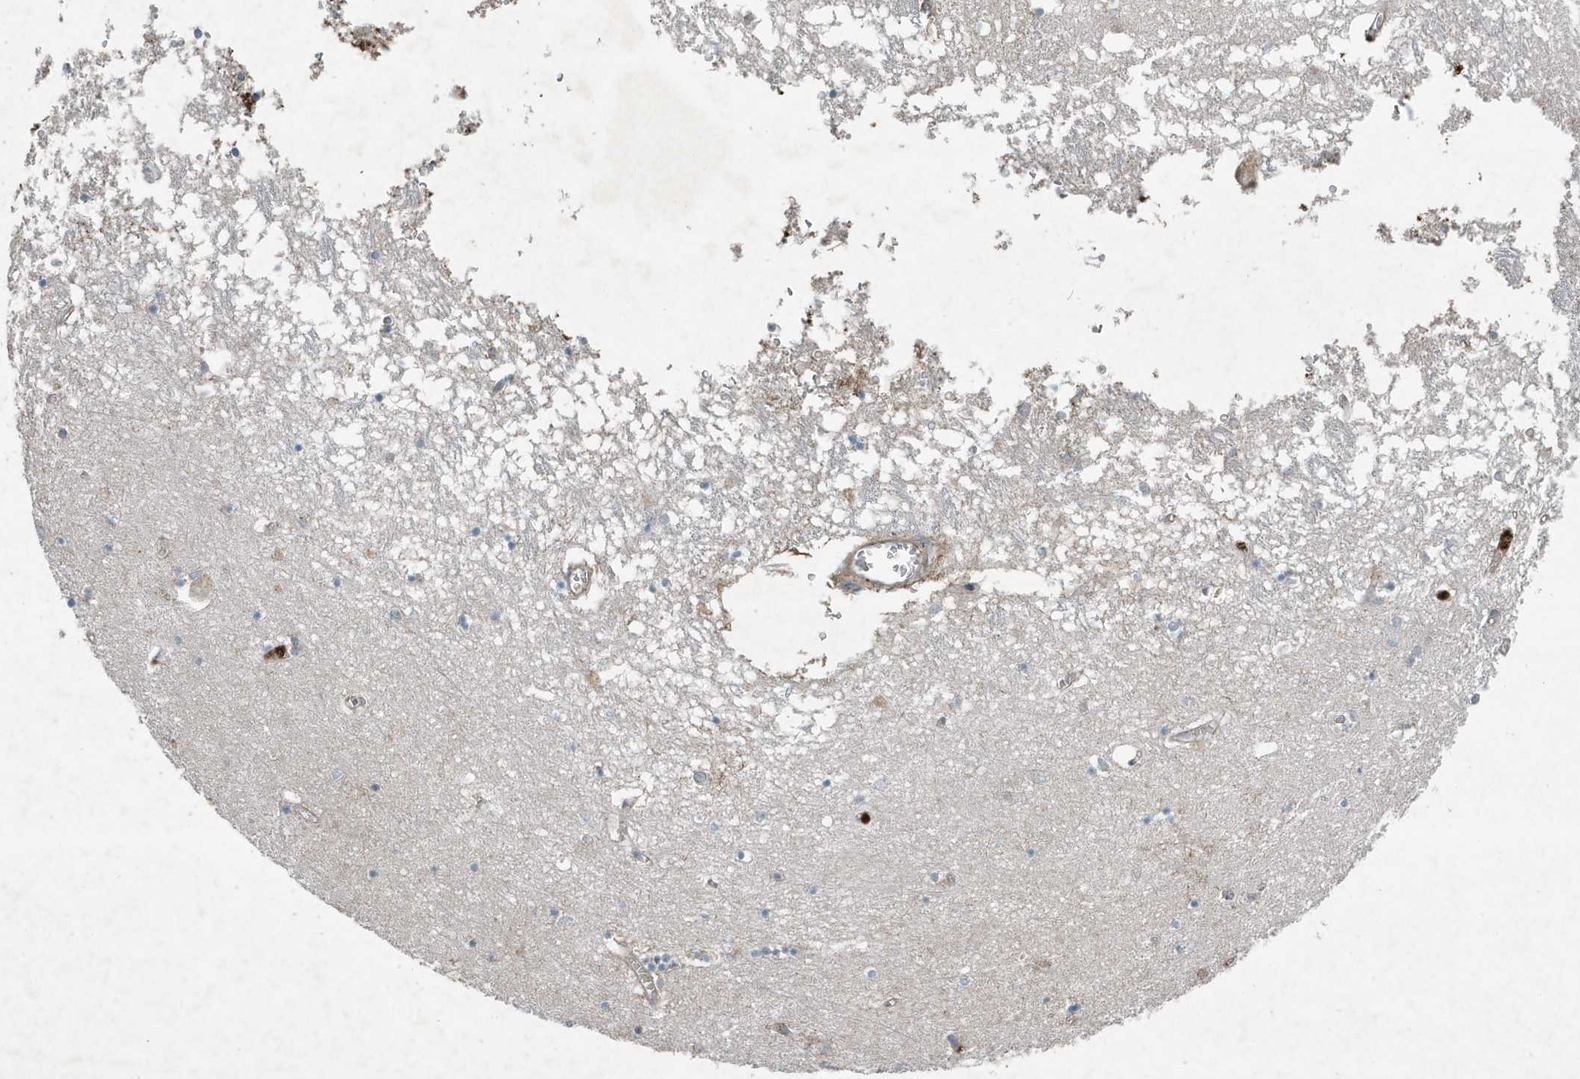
{"staining": {"intensity": "negative", "quantity": "none", "location": "none"}, "tissue": "hippocampus", "cell_type": "Glial cells", "image_type": "normal", "snomed": [{"axis": "morphology", "description": "Normal tissue, NOS"}, {"axis": "topography", "description": "Hippocampus"}], "caption": "This photomicrograph is of normal hippocampus stained with immunohistochemistry (IHC) to label a protein in brown with the nuclei are counter-stained blue. There is no positivity in glial cells. The staining is performed using DAB (3,3'-diaminobenzidine) brown chromogen with nuclei counter-stained in using hematoxylin.", "gene": "DAPP1", "patient": {"sex": "male", "age": 70}}